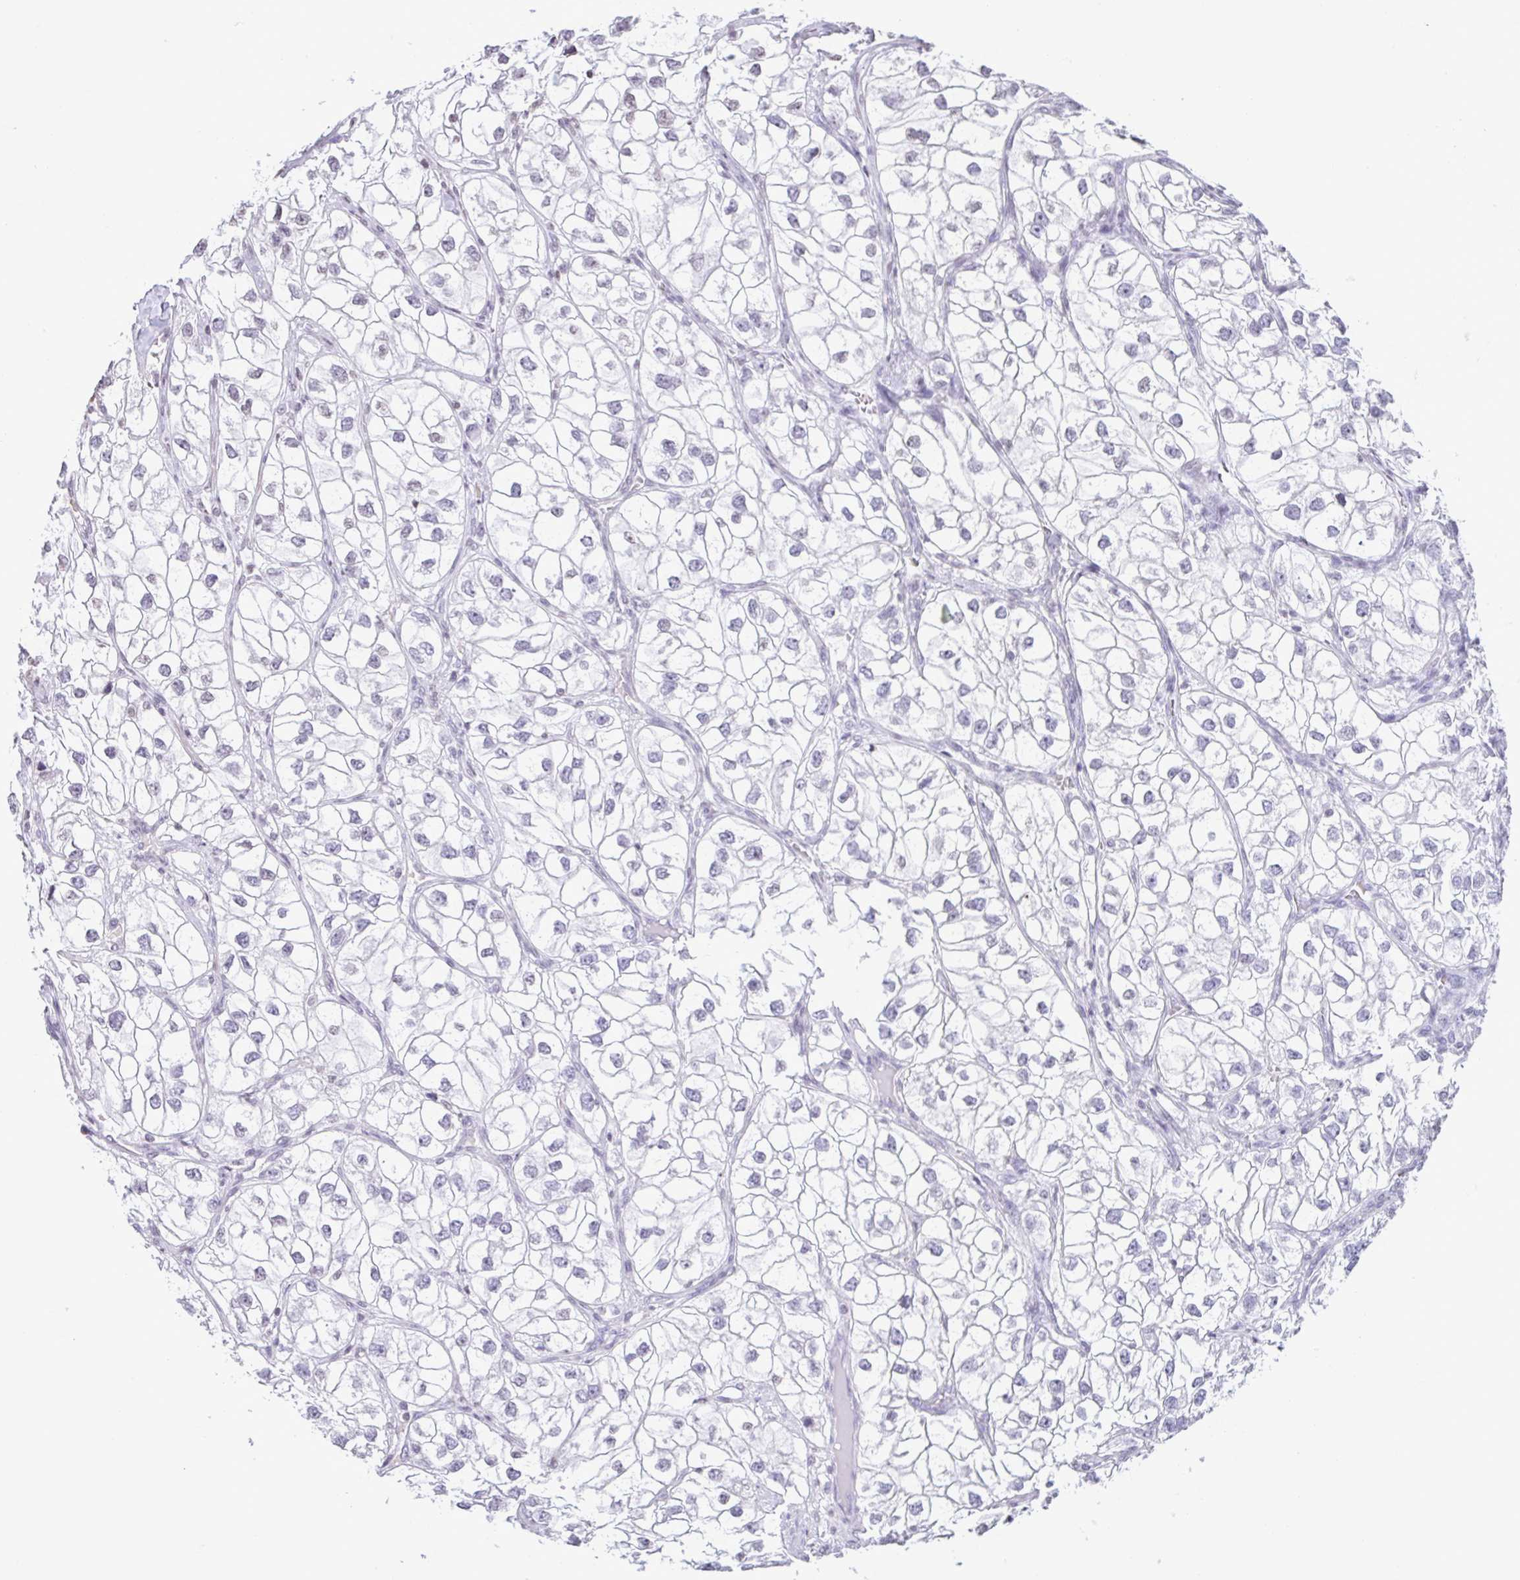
{"staining": {"intensity": "negative", "quantity": "none", "location": "none"}, "tissue": "renal cancer", "cell_type": "Tumor cells", "image_type": "cancer", "snomed": [{"axis": "morphology", "description": "Adenocarcinoma, NOS"}, {"axis": "topography", "description": "Kidney"}], "caption": "Tumor cells show no significant staining in renal adenocarcinoma. (Brightfield microscopy of DAB (3,3'-diaminobenzidine) immunohistochemistry (IHC) at high magnification).", "gene": "VCY1B", "patient": {"sex": "male", "age": 59}}